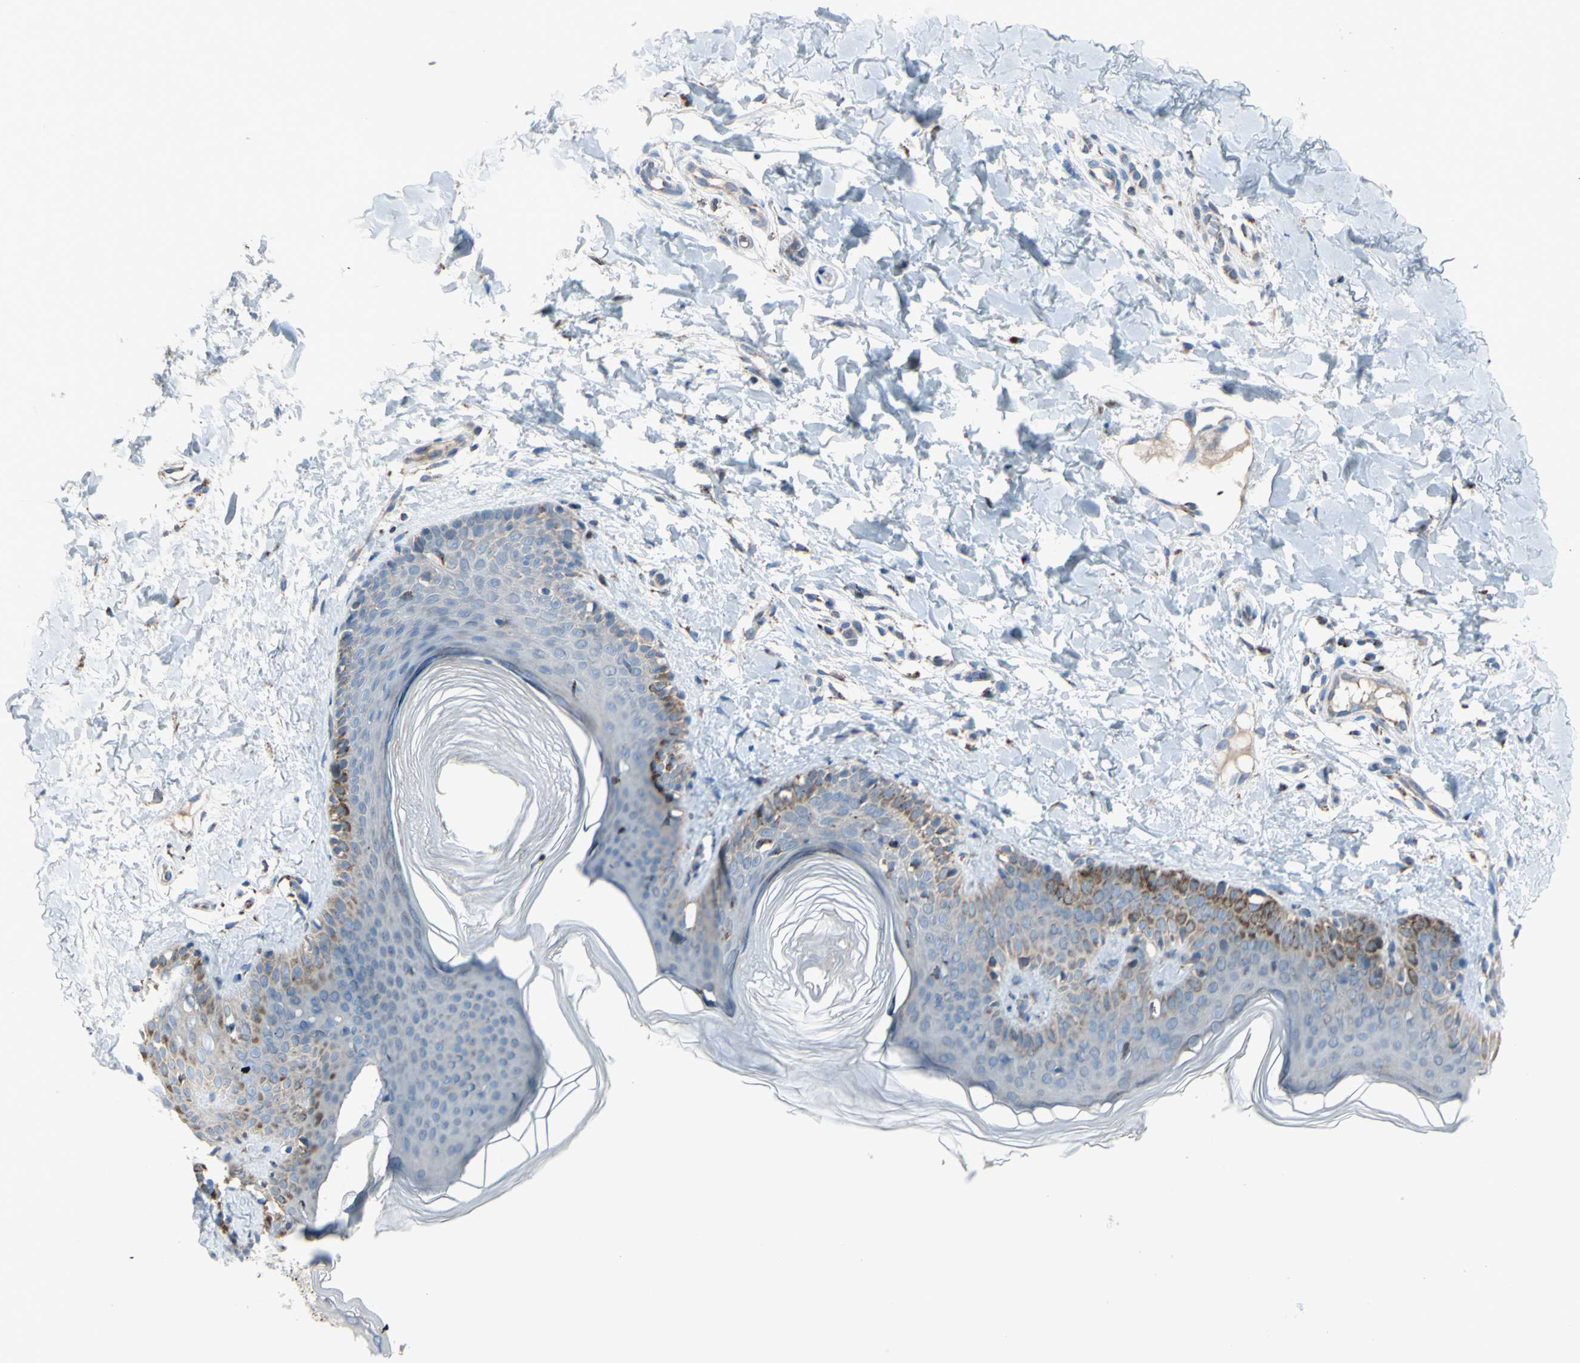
{"staining": {"intensity": "negative", "quantity": "none", "location": "none"}, "tissue": "skin", "cell_type": "Fibroblasts", "image_type": "normal", "snomed": [{"axis": "morphology", "description": "Normal tissue, NOS"}, {"axis": "topography", "description": "Skin"}], "caption": "The histopathology image reveals no staining of fibroblasts in normal skin.", "gene": "GLT8D1", "patient": {"sex": "male", "age": 16}}